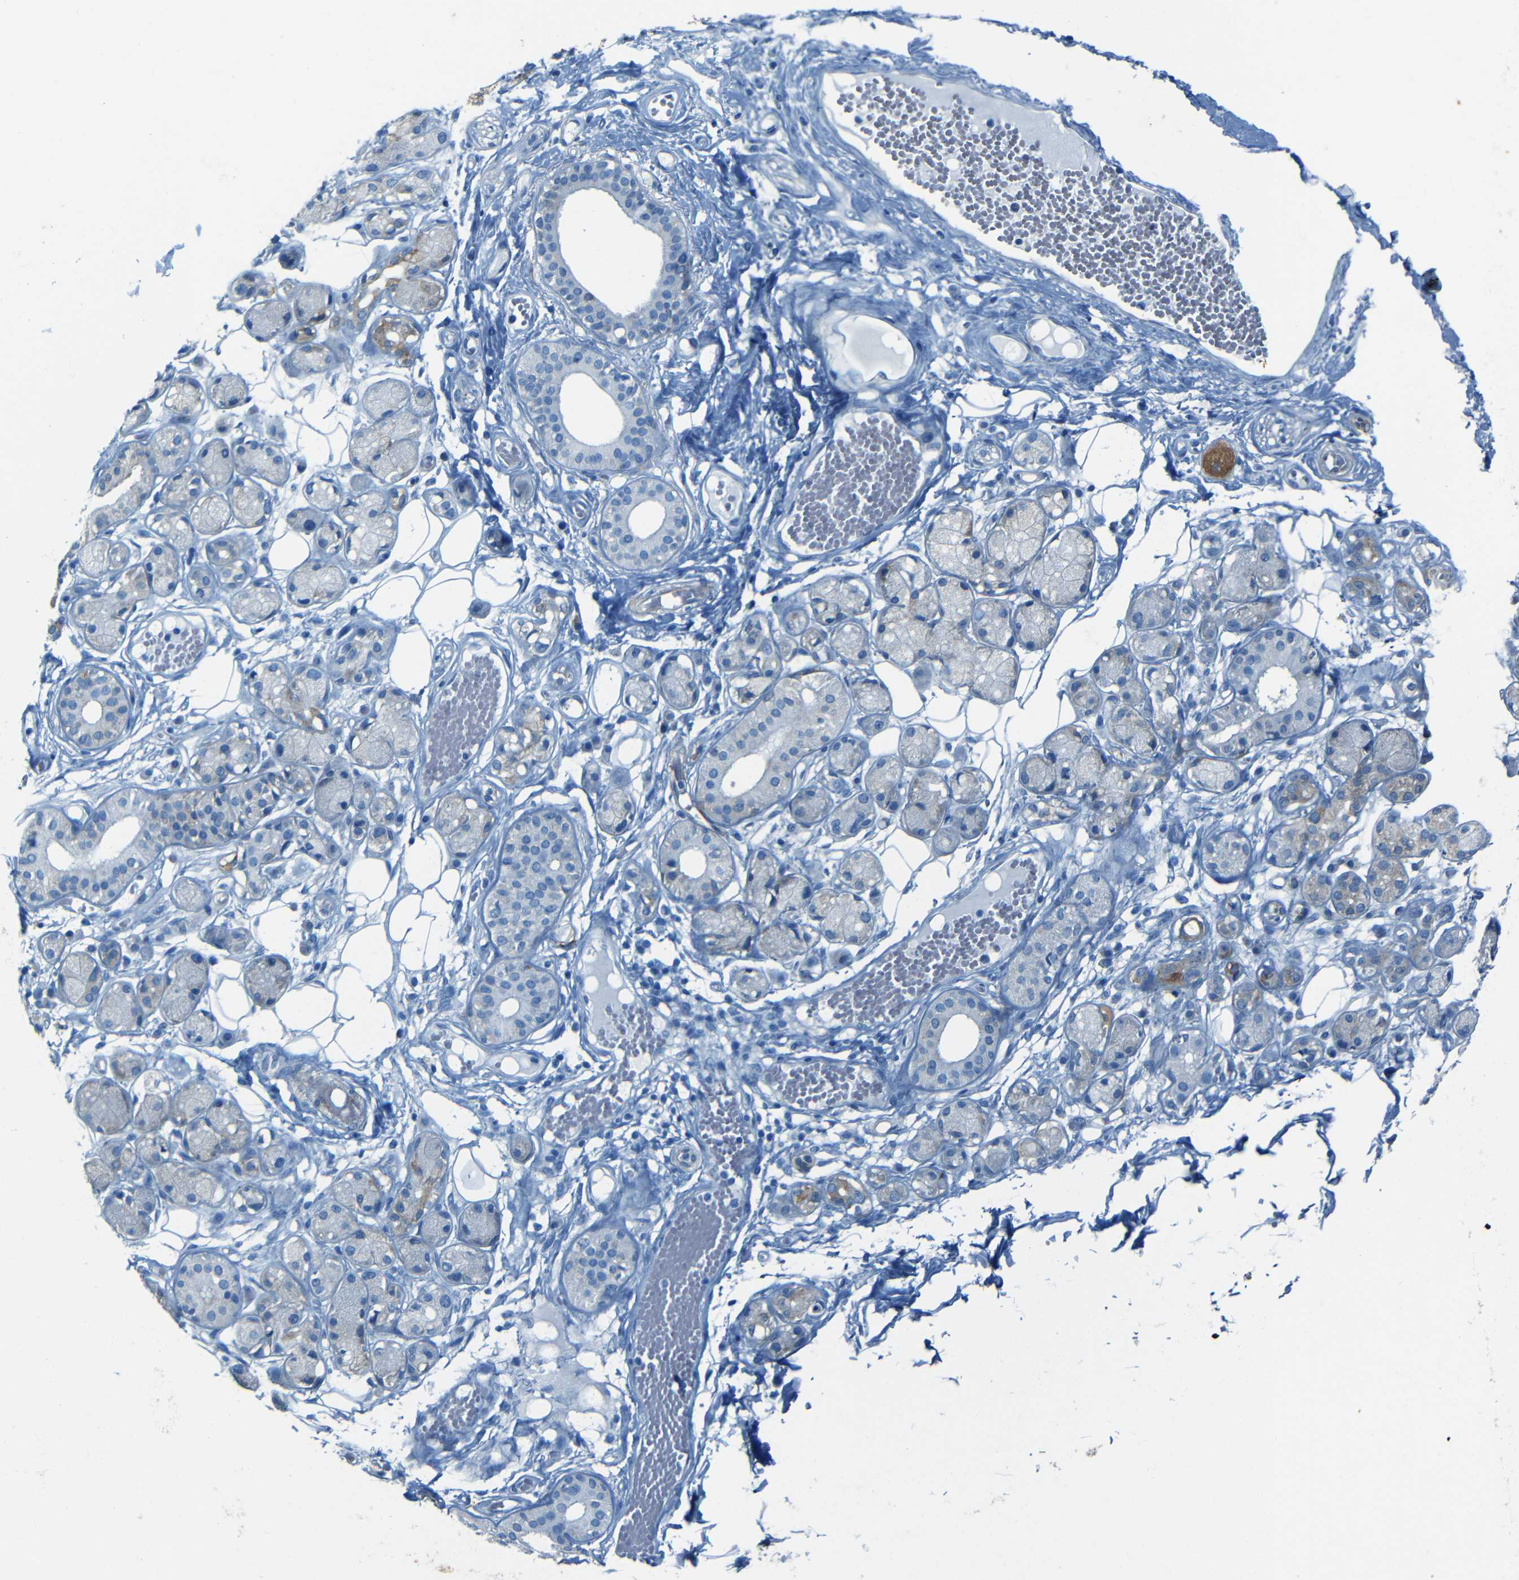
{"staining": {"intensity": "negative", "quantity": "none", "location": "none"}, "tissue": "adipose tissue", "cell_type": "Adipocytes", "image_type": "normal", "snomed": [{"axis": "morphology", "description": "Normal tissue, NOS"}, {"axis": "morphology", "description": "Inflammation, NOS"}, {"axis": "topography", "description": "Vascular tissue"}, {"axis": "topography", "description": "Salivary gland"}], "caption": "IHC of benign human adipose tissue shows no staining in adipocytes. Brightfield microscopy of IHC stained with DAB (brown) and hematoxylin (blue), captured at high magnification.", "gene": "MAP2", "patient": {"sex": "female", "age": 75}}